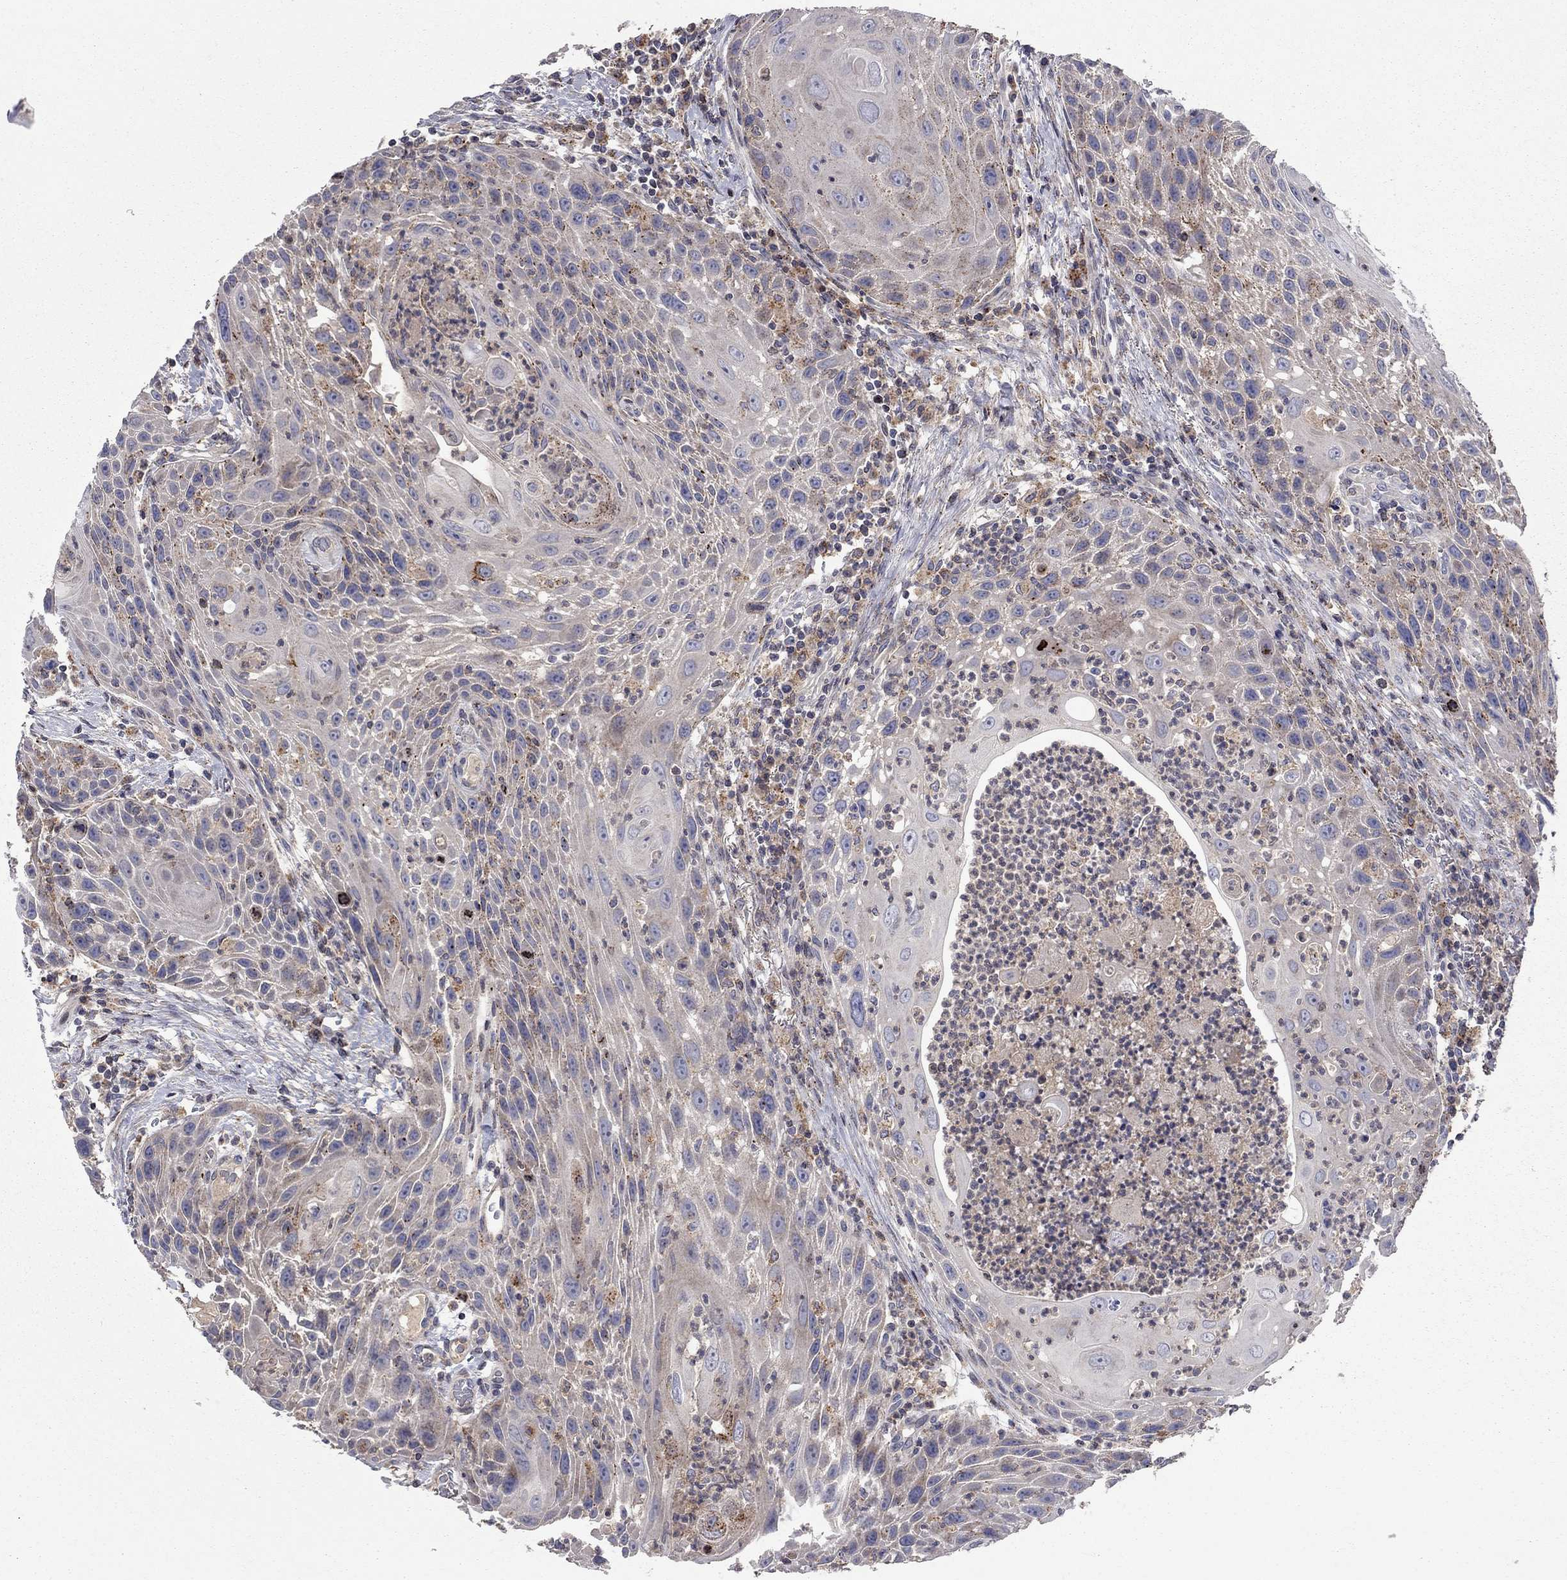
{"staining": {"intensity": "moderate", "quantity": "<25%", "location": "cytoplasmic/membranous"}, "tissue": "head and neck cancer", "cell_type": "Tumor cells", "image_type": "cancer", "snomed": [{"axis": "morphology", "description": "Squamous cell carcinoma, NOS"}, {"axis": "topography", "description": "Head-Neck"}], "caption": "Immunohistochemistry (IHC) (DAB) staining of human squamous cell carcinoma (head and neck) exhibits moderate cytoplasmic/membranous protein positivity in about <25% of tumor cells.", "gene": "ERN2", "patient": {"sex": "male", "age": 69}}